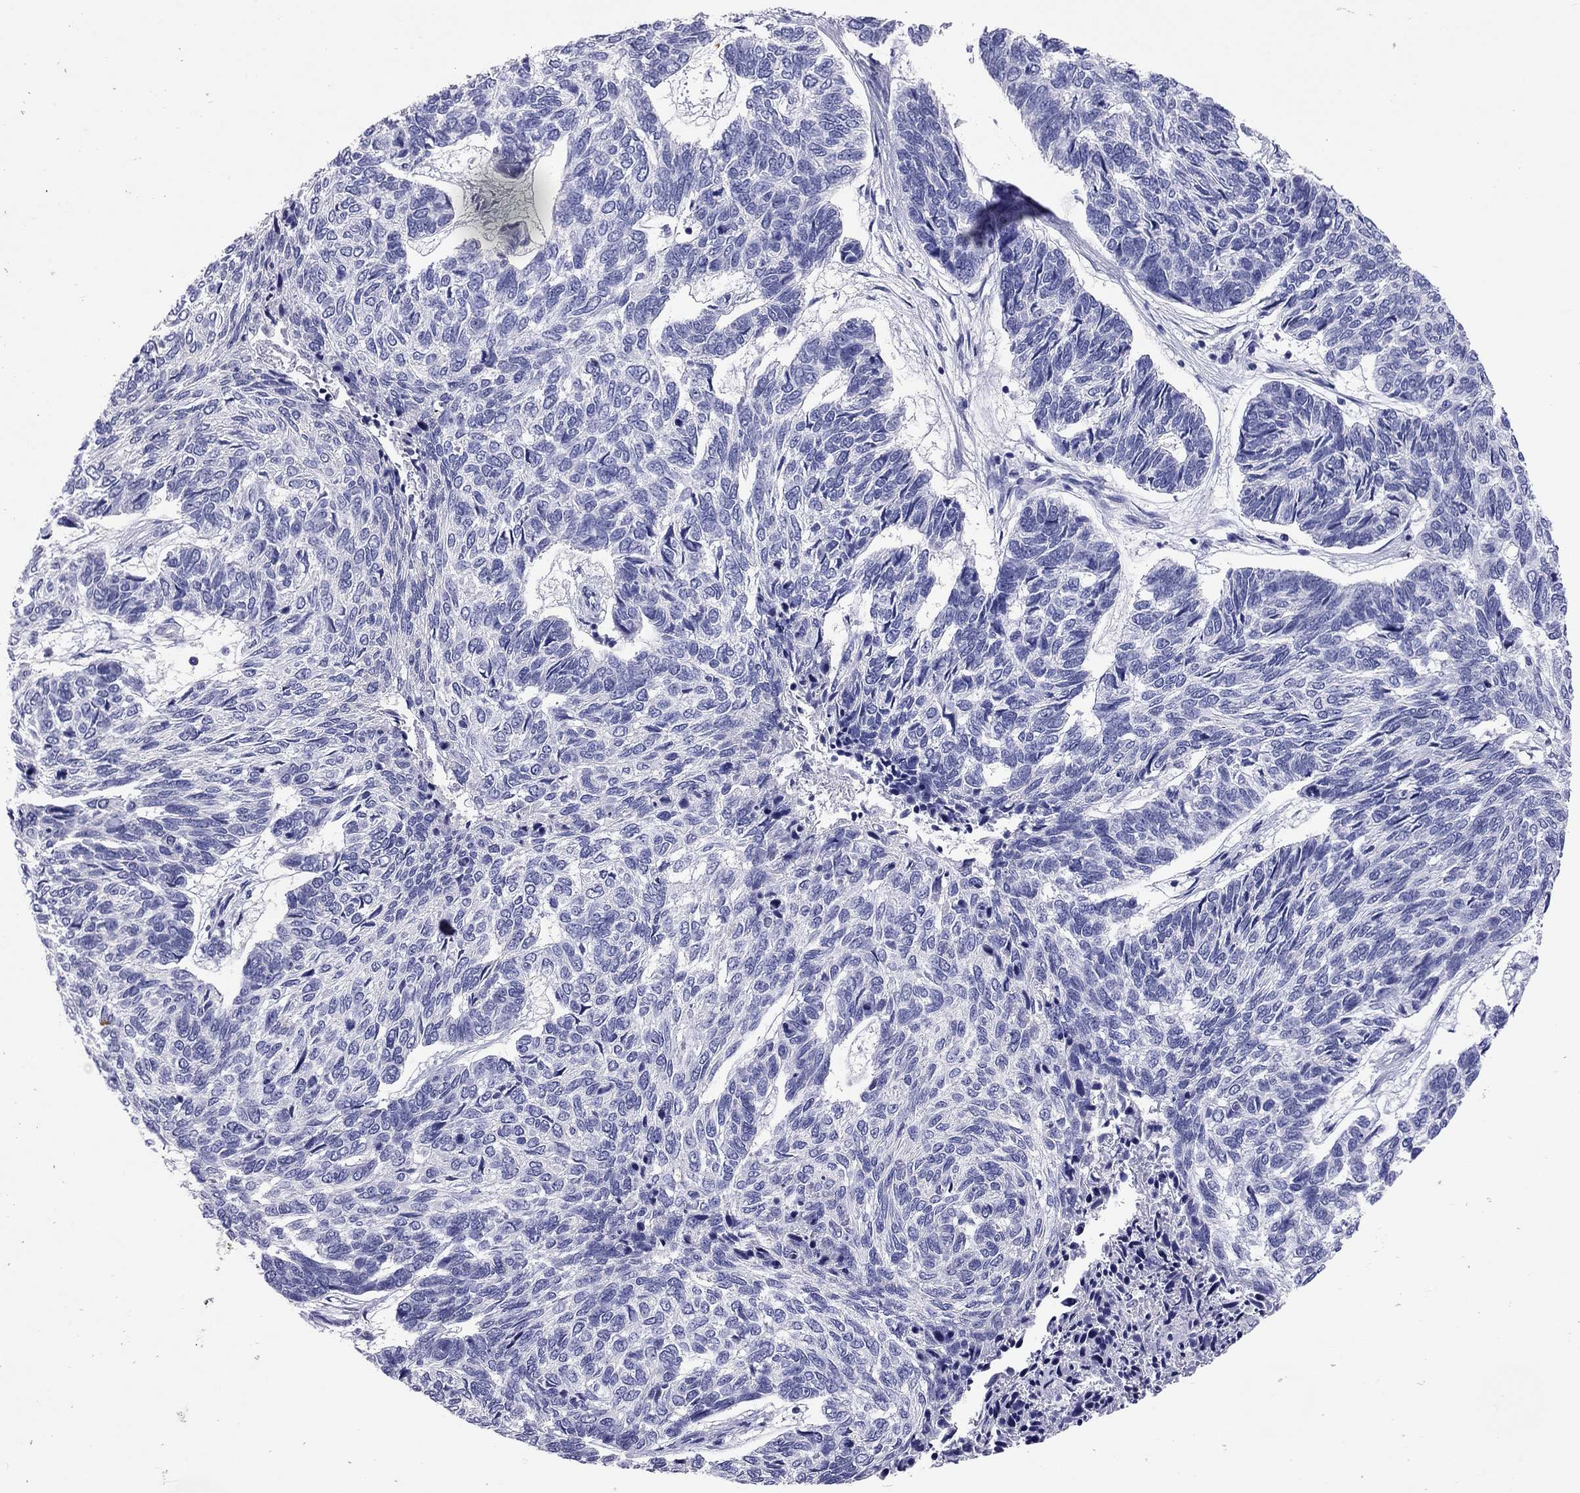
{"staining": {"intensity": "negative", "quantity": "none", "location": "none"}, "tissue": "skin cancer", "cell_type": "Tumor cells", "image_type": "cancer", "snomed": [{"axis": "morphology", "description": "Basal cell carcinoma"}, {"axis": "topography", "description": "Skin"}], "caption": "Histopathology image shows no significant protein positivity in tumor cells of skin cancer. (Brightfield microscopy of DAB IHC at high magnification).", "gene": "CALHM1", "patient": {"sex": "female", "age": 65}}